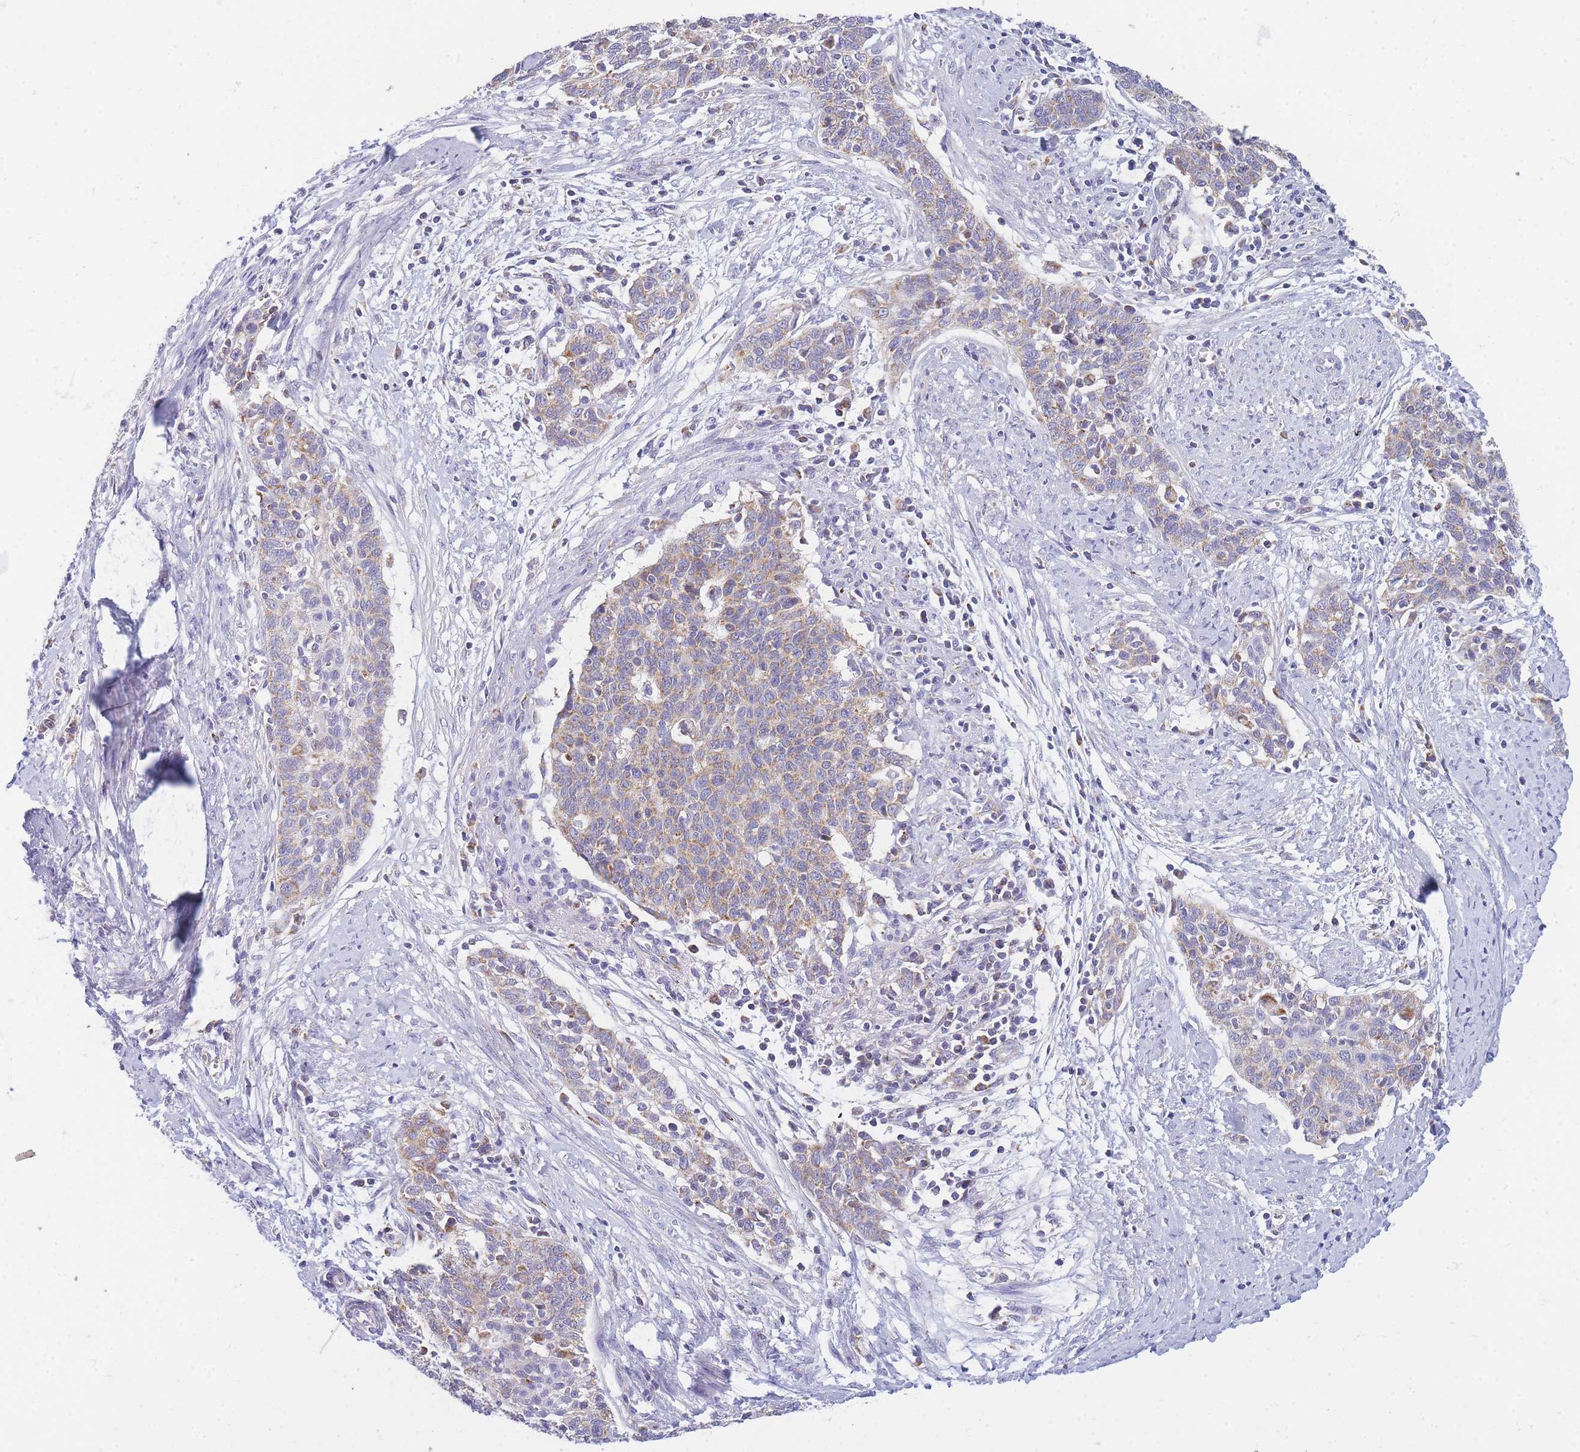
{"staining": {"intensity": "weak", "quantity": "25%-75%", "location": "cytoplasmic/membranous"}, "tissue": "cervical cancer", "cell_type": "Tumor cells", "image_type": "cancer", "snomed": [{"axis": "morphology", "description": "Squamous cell carcinoma, NOS"}, {"axis": "topography", "description": "Cervix"}], "caption": "About 25%-75% of tumor cells in cervical squamous cell carcinoma exhibit weak cytoplasmic/membranous protein staining as visualized by brown immunohistochemical staining.", "gene": "MRPS11", "patient": {"sex": "female", "age": 39}}